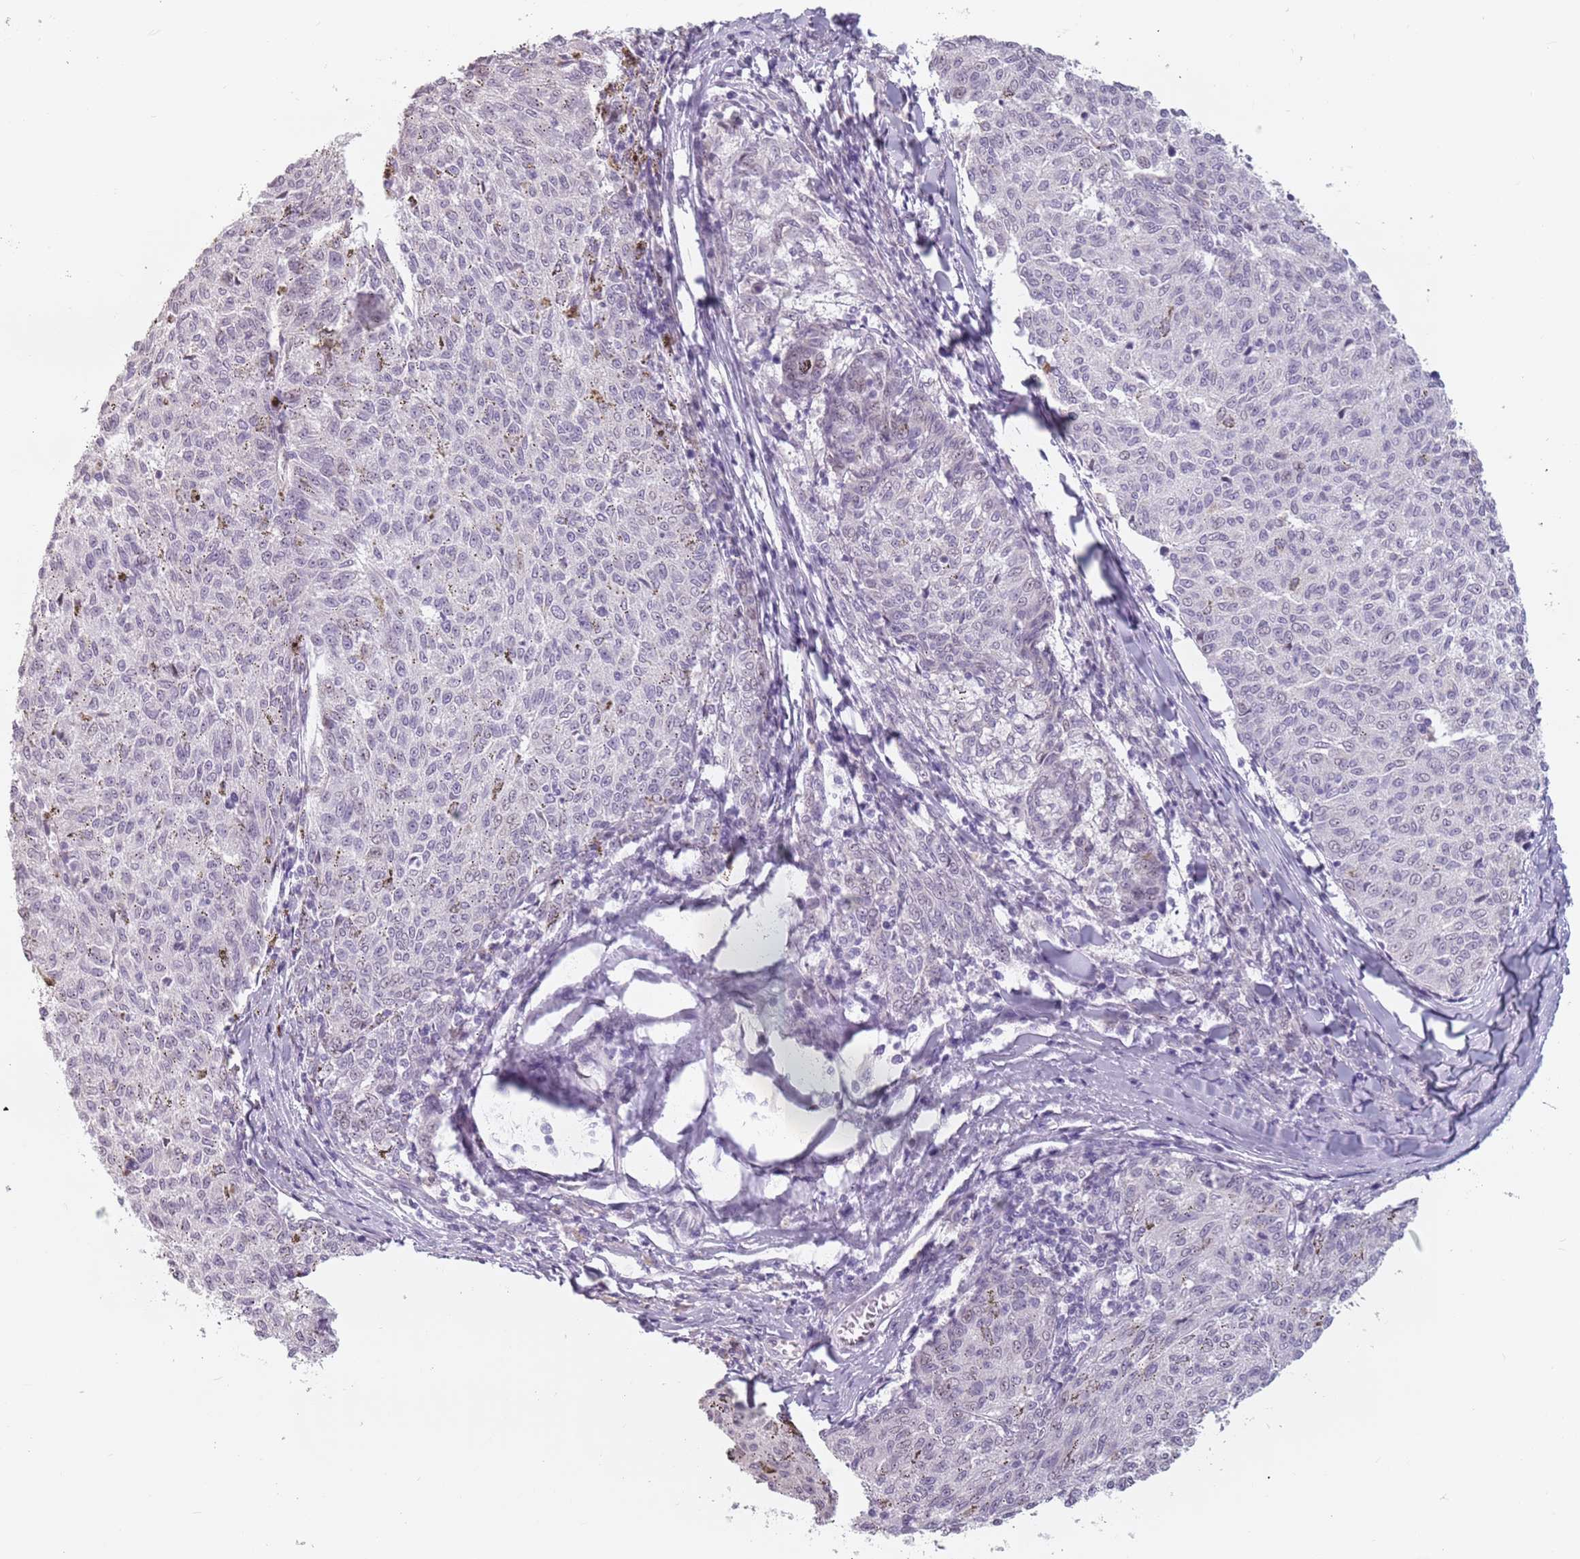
{"staining": {"intensity": "negative", "quantity": "none", "location": "none"}, "tissue": "melanoma", "cell_type": "Tumor cells", "image_type": "cancer", "snomed": [{"axis": "morphology", "description": "Malignant melanoma, NOS"}, {"axis": "topography", "description": "Skin"}], "caption": "Tumor cells show no significant staining in melanoma.", "gene": "PTCHD1", "patient": {"sex": "female", "age": 72}}